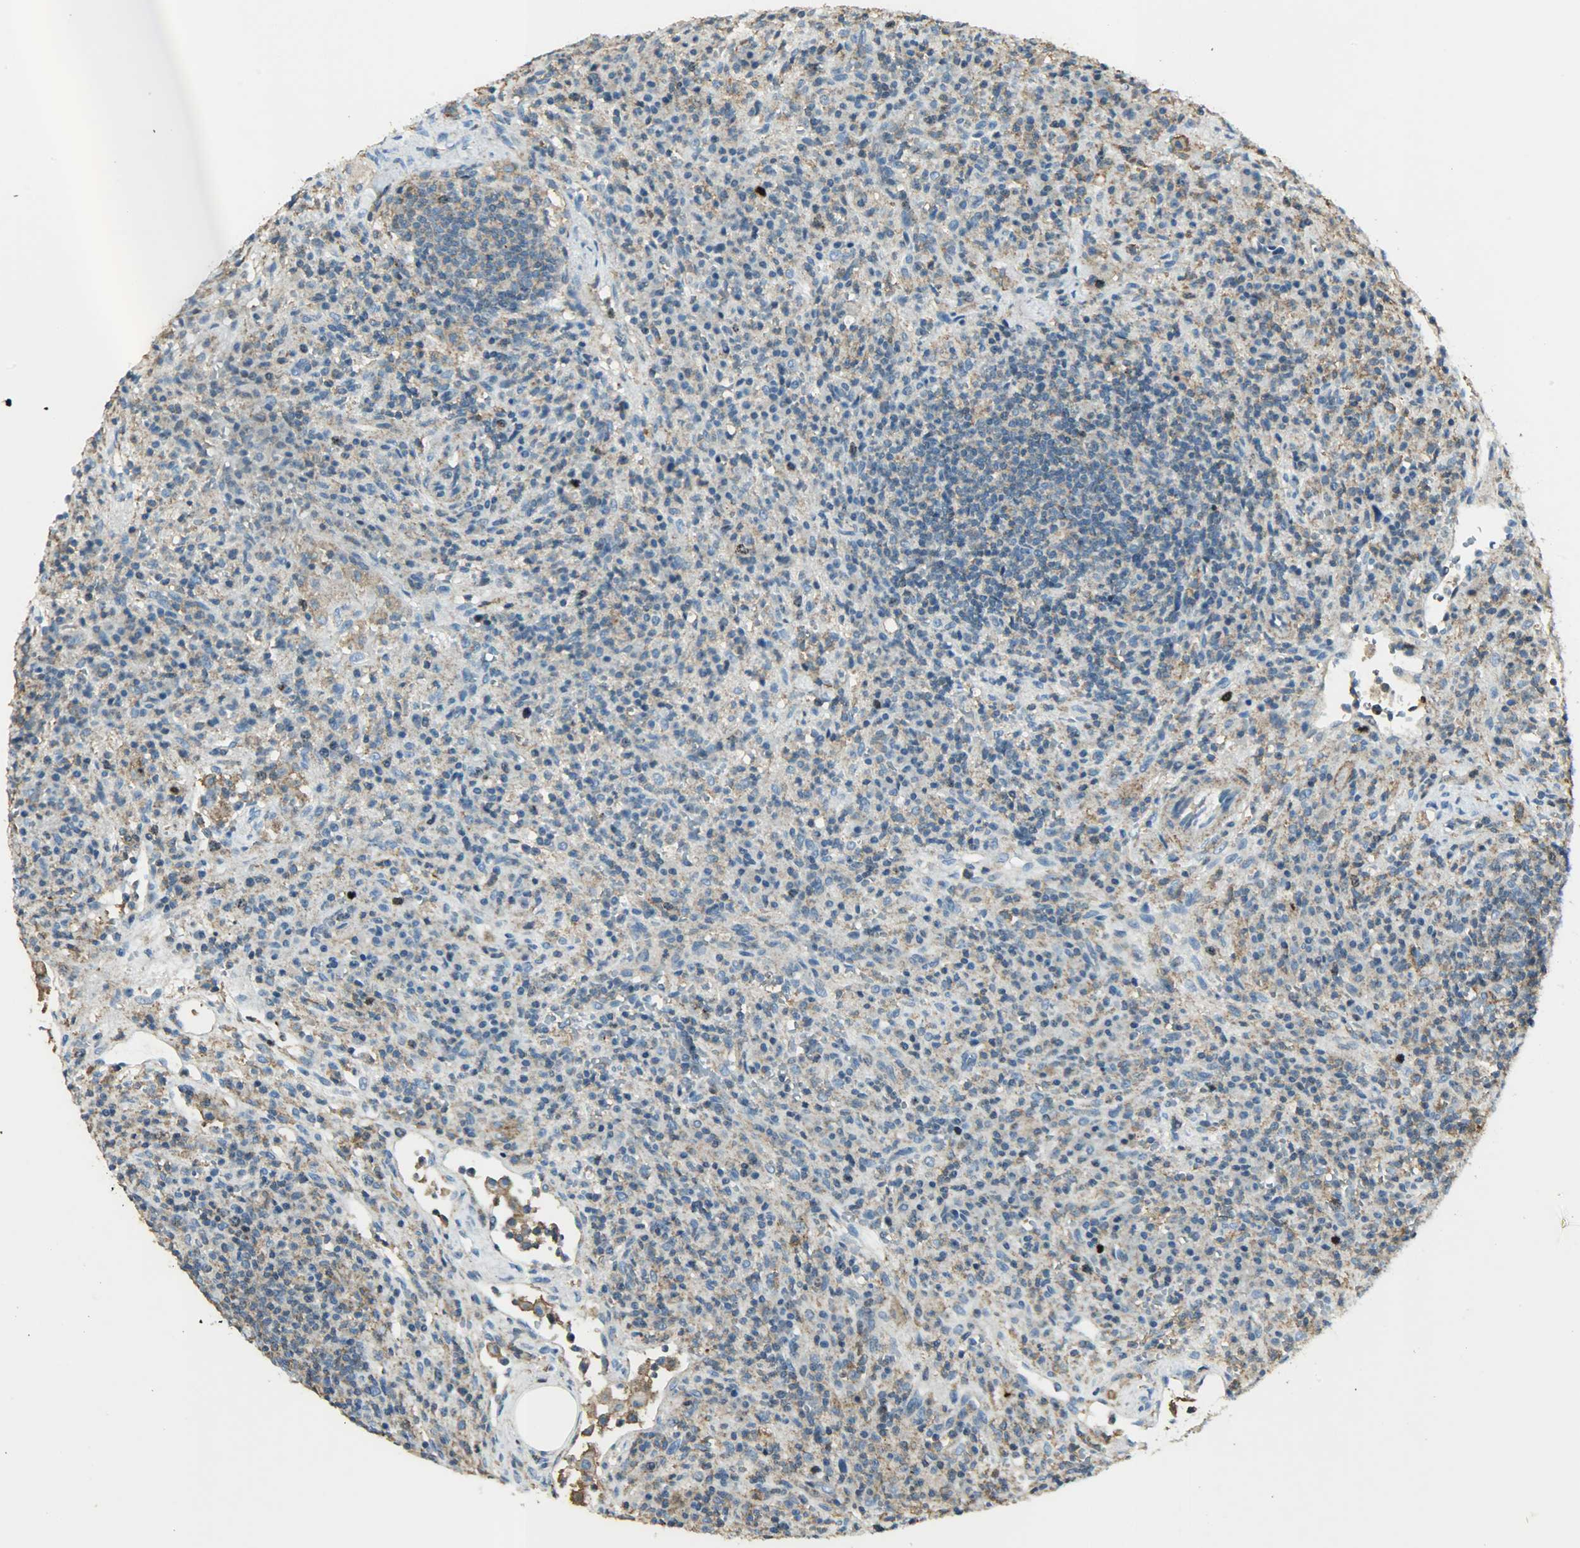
{"staining": {"intensity": "moderate", "quantity": "<25%", "location": "cytoplasmic/membranous"}, "tissue": "lymphoma", "cell_type": "Tumor cells", "image_type": "cancer", "snomed": [{"axis": "morphology", "description": "Hodgkin's disease, NOS"}, {"axis": "topography", "description": "Lymph node"}], "caption": "Lymphoma tissue reveals moderate cytoplasmic/membranous expression in about <25% of tumor cells, visualized by immunohistochemistry.", "gene": "AURKB", "patient": {"sex": "male", "age": 65}}